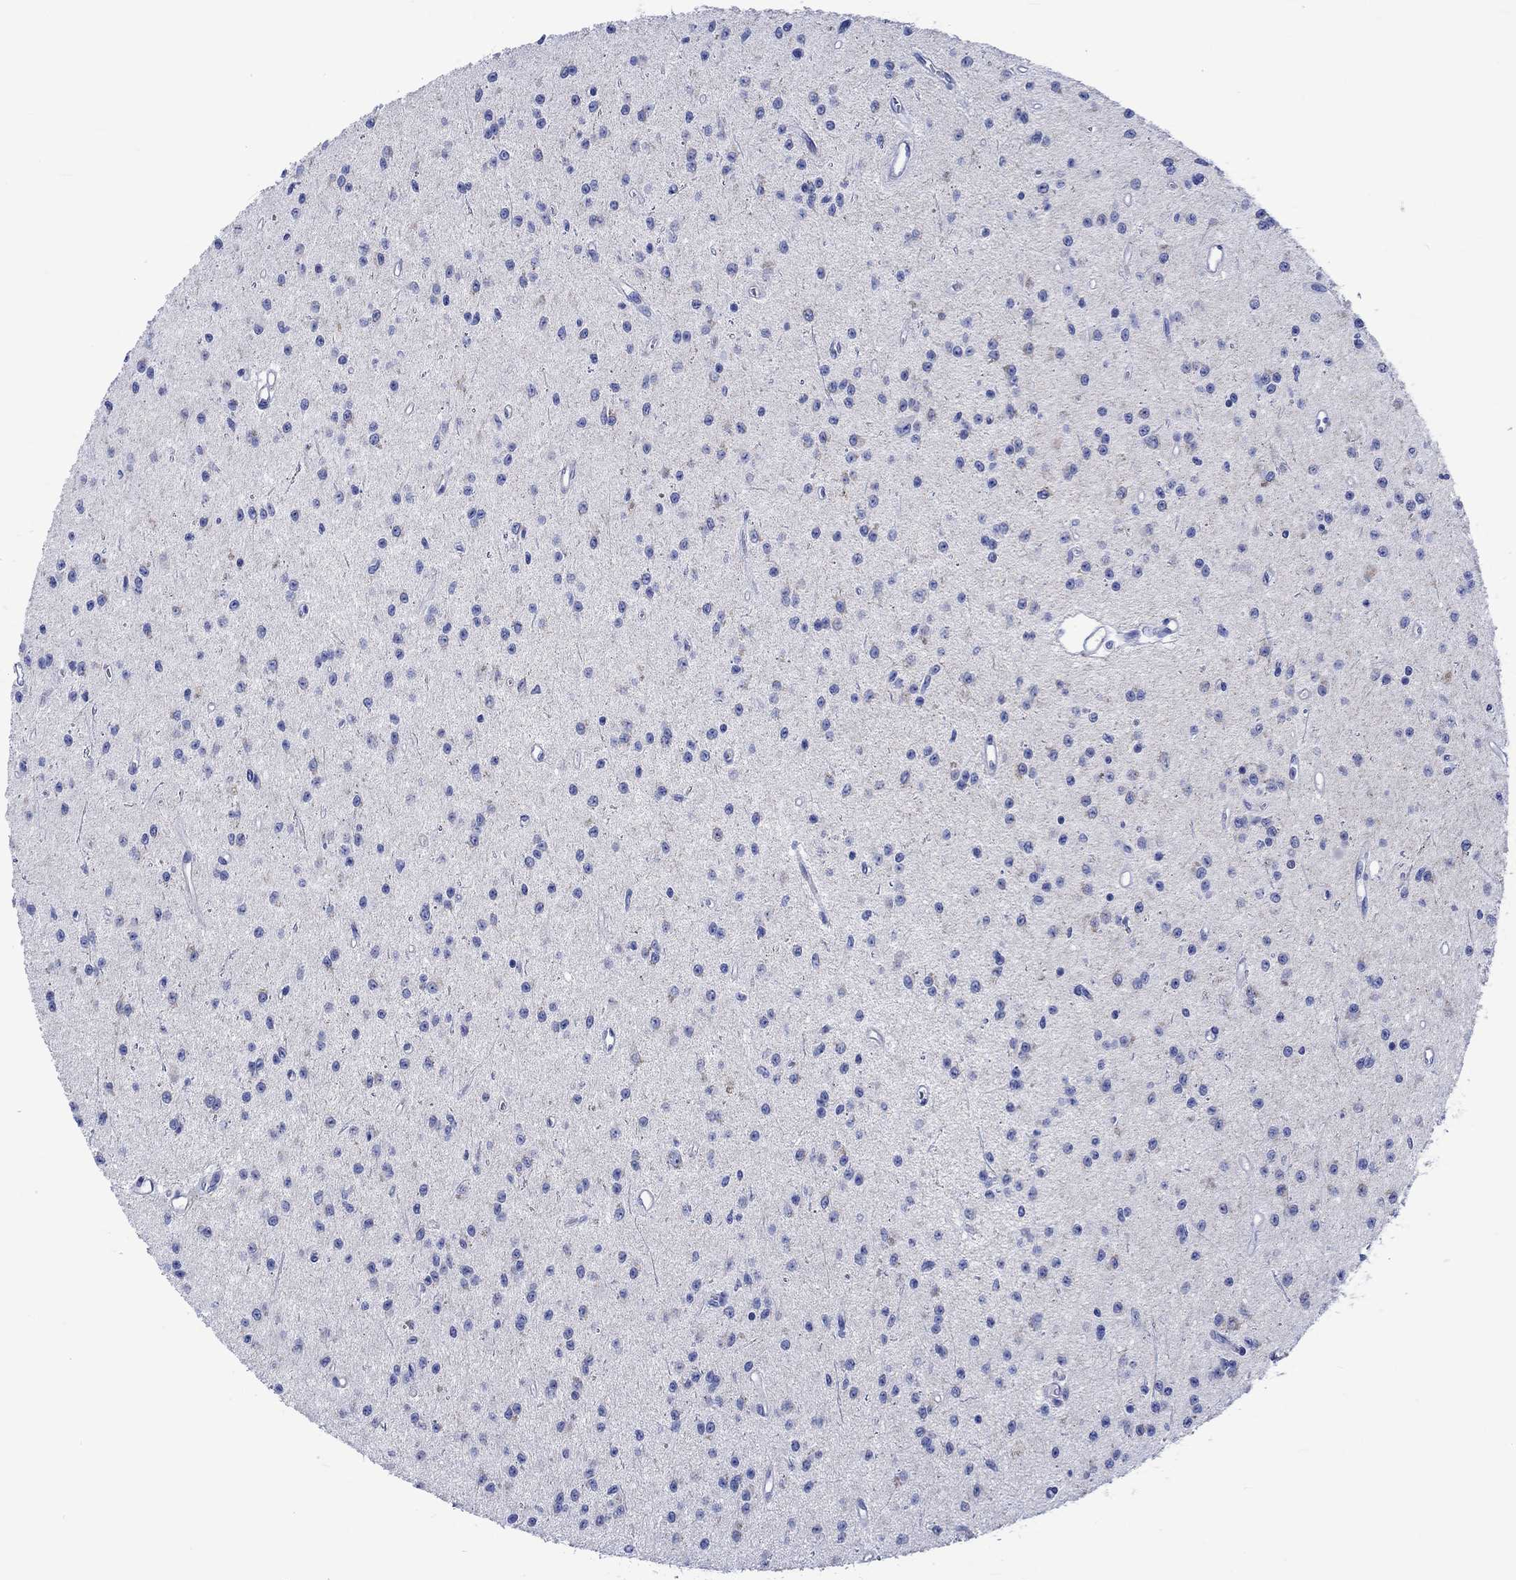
{"staining": {"intensity": "negative", "quantity": "none", "location": "none"}, "tissue": "glioma", "cell_type": "Tumor cells", "image_type": "cancer", "snomed": [{"axis": "morphology", "description": "Glioma, malignant, Low grade"}, {"axis": "topography", "description": "Brain"}], "caption": "Protein analysis of glioma reveals no significant expression in tumor cells.", "gene": "KLHL33", "patient": {"sex": "female", "age": 45}}